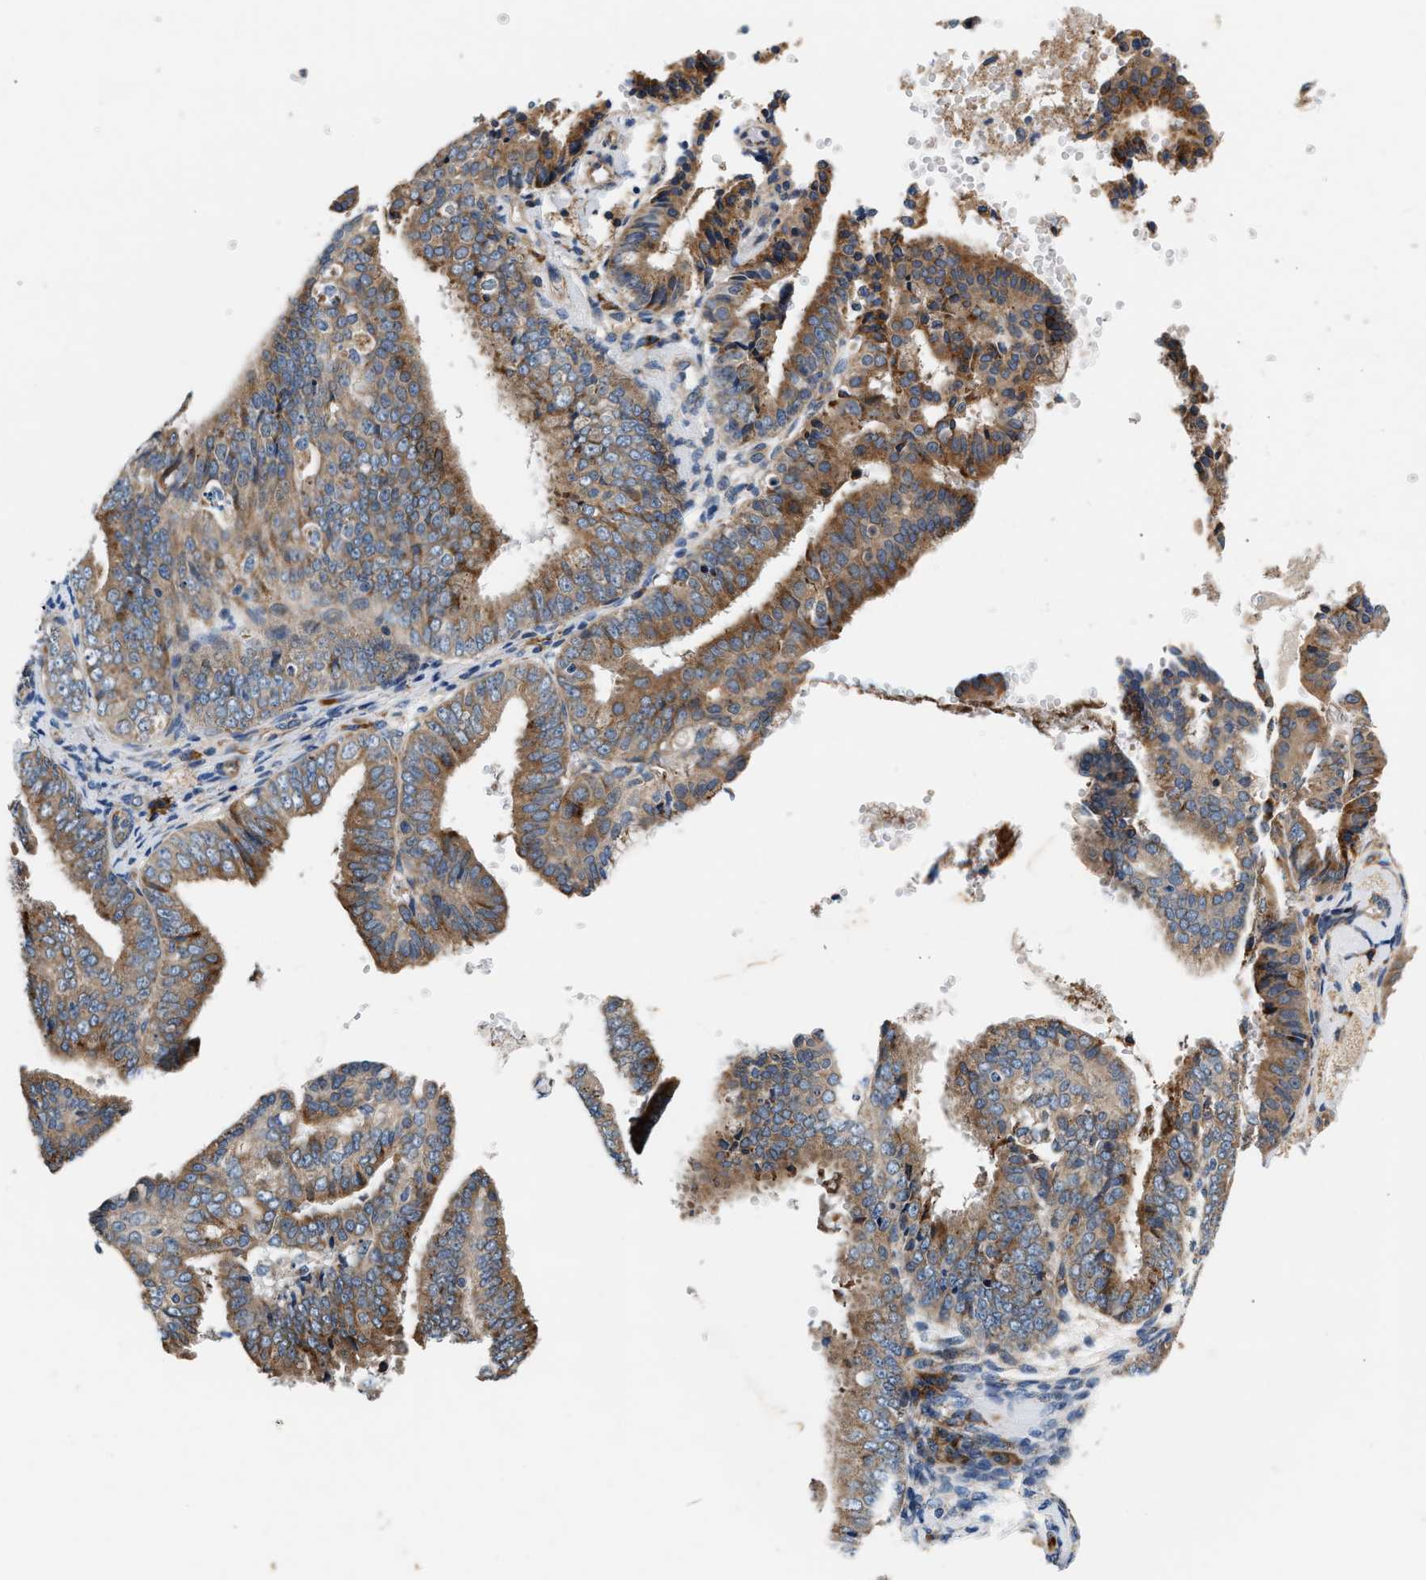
{"staining": {"intensity": "moderate", "quantity": ">75%", "location": "cytoplasmic/membranous"}, "tissue": "endometrial cancer", "cell_type": "Tumor cells", "image_type": "cancer", "snomed": [{"axis": "morphology", "description": "Adenocarcinoma, NOS"}, {"axis": "topography", "description": "Endometrium"}], "caption": "Immunohistochemical staining of endometrial cancer reveals medium levels of moderate cytoplasmic/membranous protein positivity in about >75% of tumor cells.", "gene": "IFT74", "patient": {"sex": "female", "age": 63}}